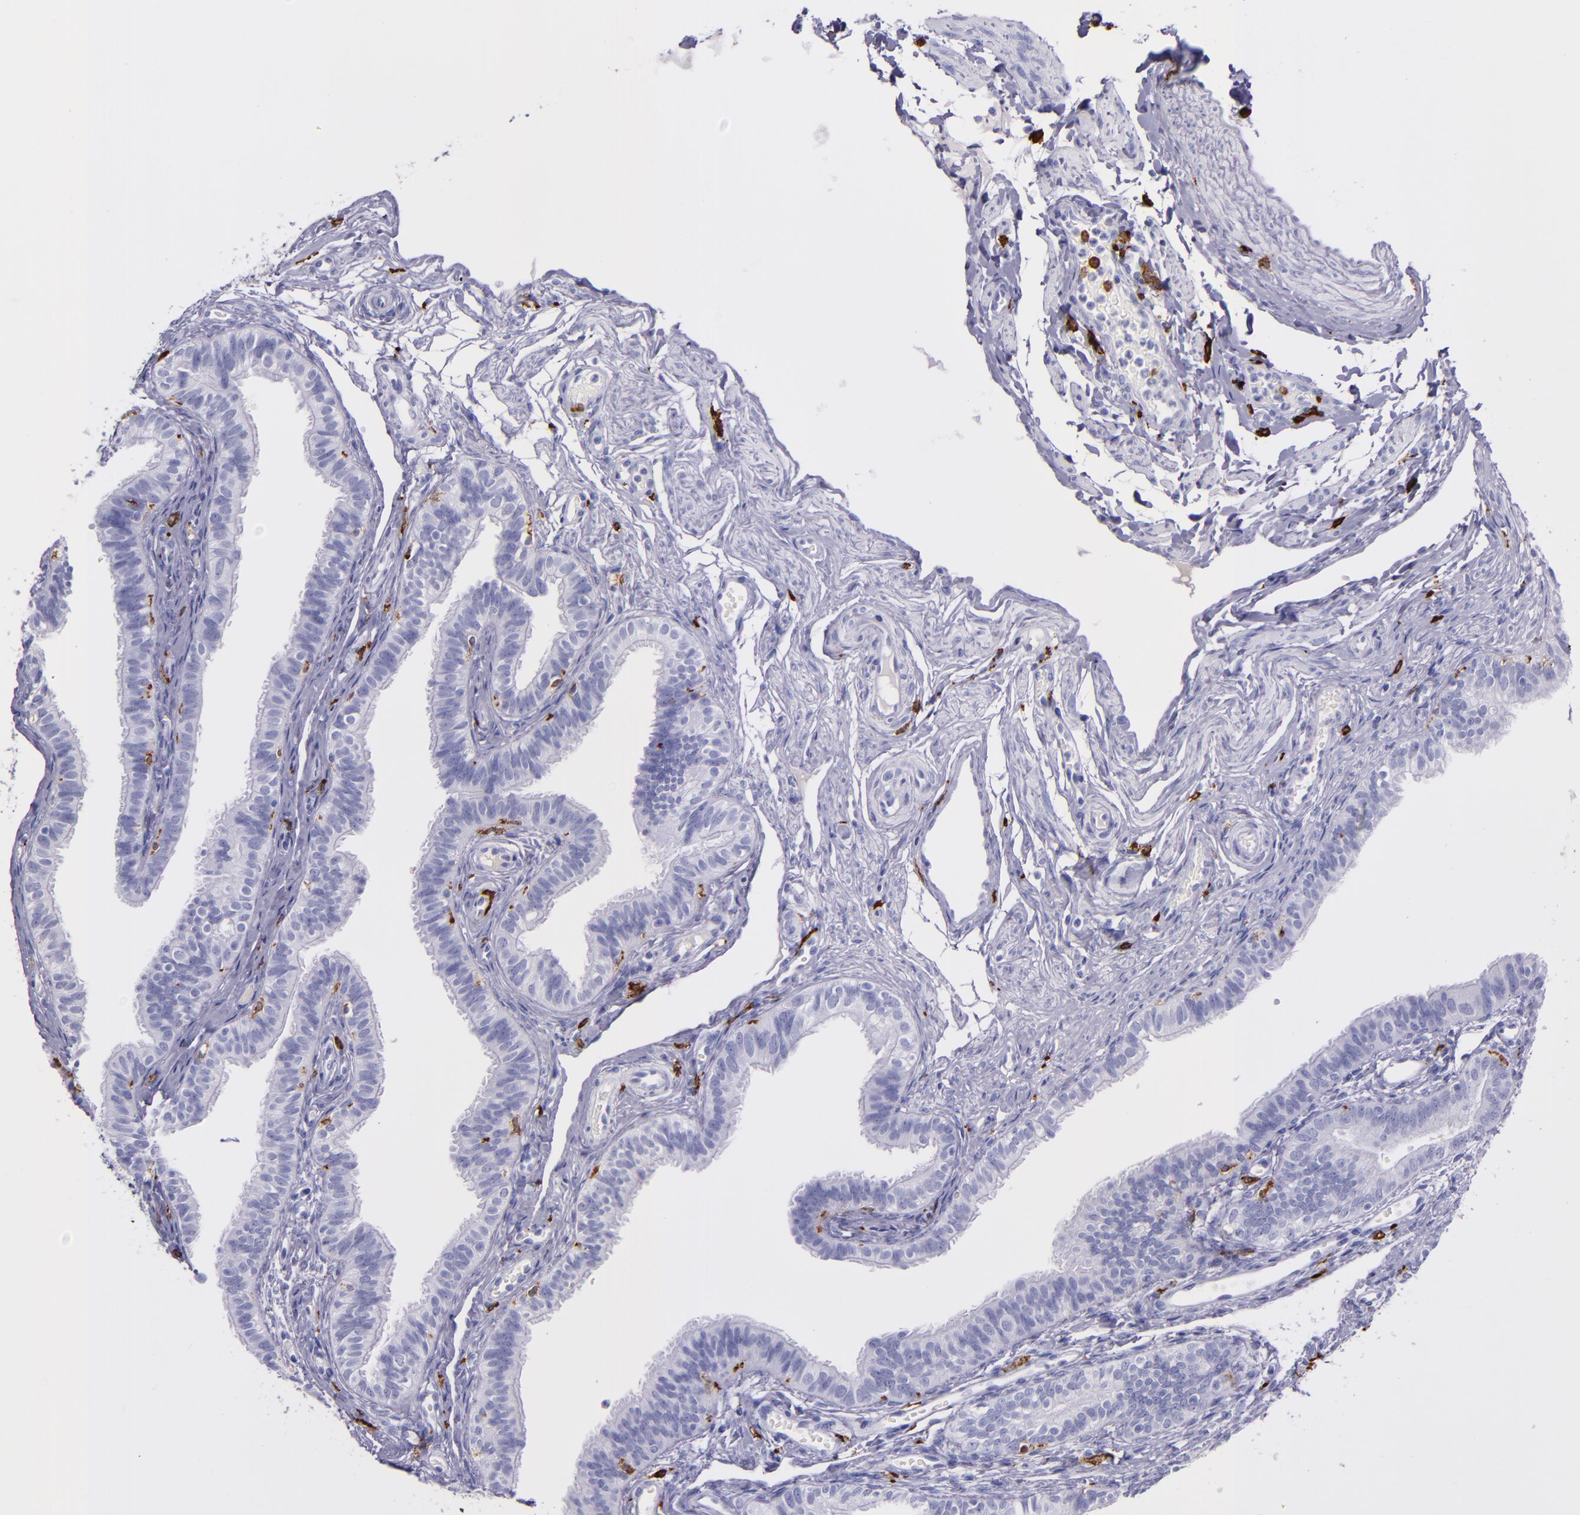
{"staining": {"intensity": "negative", "quantity": "none", "location": "none"}, "tissue": "fallopian tube", "cell_type": "Glandular cells", "image_type": "normal", "snomed": [{"axis": "morphology", "description": "Normal tissue, NOS"}, {"axis": "morphology", "description": "Dermoid, NOS"}, {"axis": "topography", "description": "Fallopian tube"}], "caption": "High power microscopy histopathology image of an immunohistochemistry (IHC) micrograph of unremarkable fallopian tube, revealing no significant staining in glandular cells.", "gene": "CD163", "patient": {"sex": "female", "age": 33}}